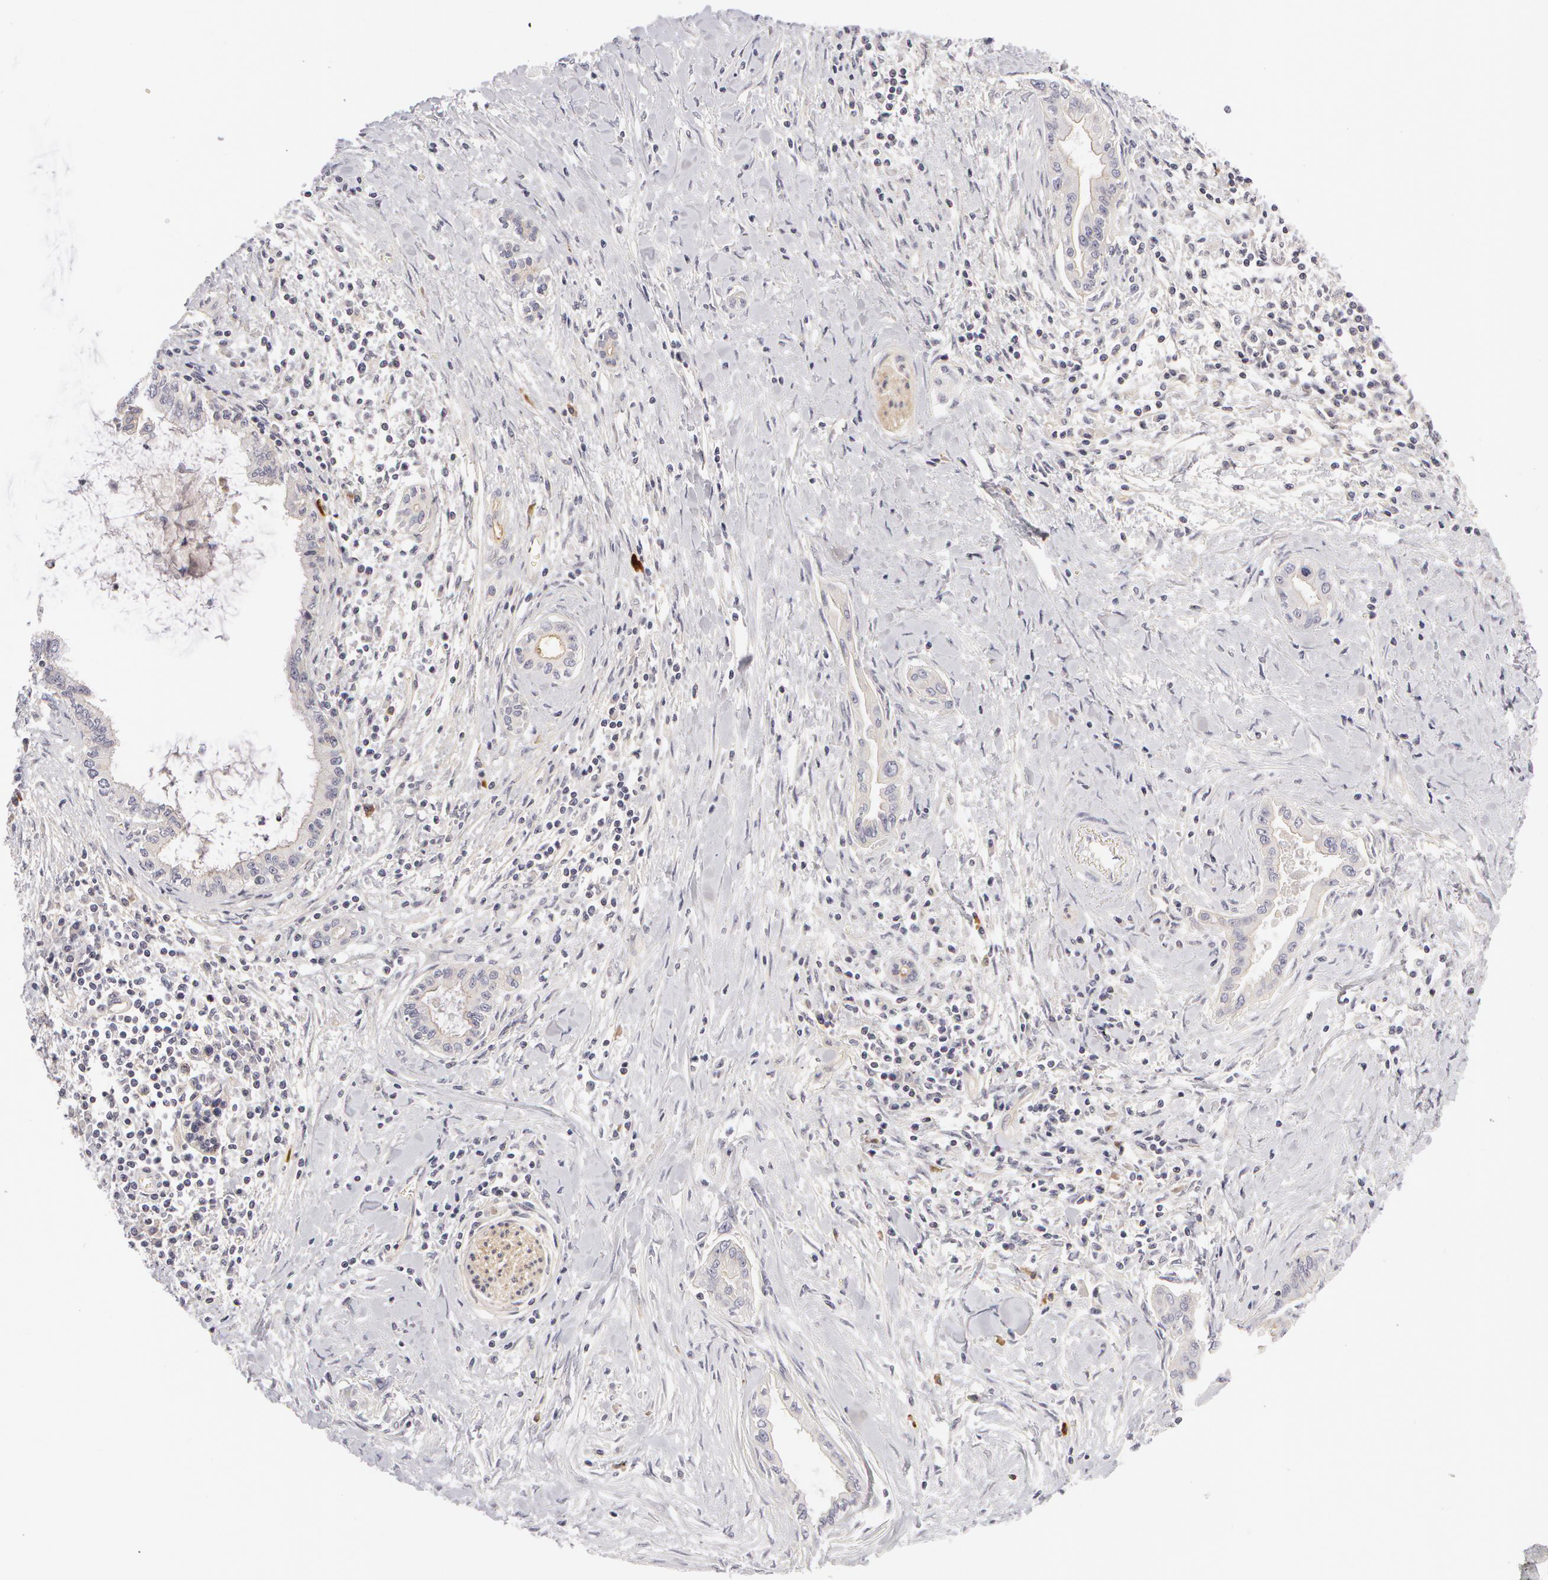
{"staining": {"intensity": "negative", "quantity": "none", "location": "none"}, "tissue": "pancreatic cancer", "cell_type": "Tumor cells", "image_type": "cancer", "snomed": [{"axis": "morphology", "description": "Adenocarcinoma, NOS"}, {"axis": "topography", "description": "Pancreas"}], "caption": "There is no significant staining in tumor cells of adenocarcinoma (pancreatic).", "gene": "ABCB1", "patient": {"sex": "female", "age": 64}}